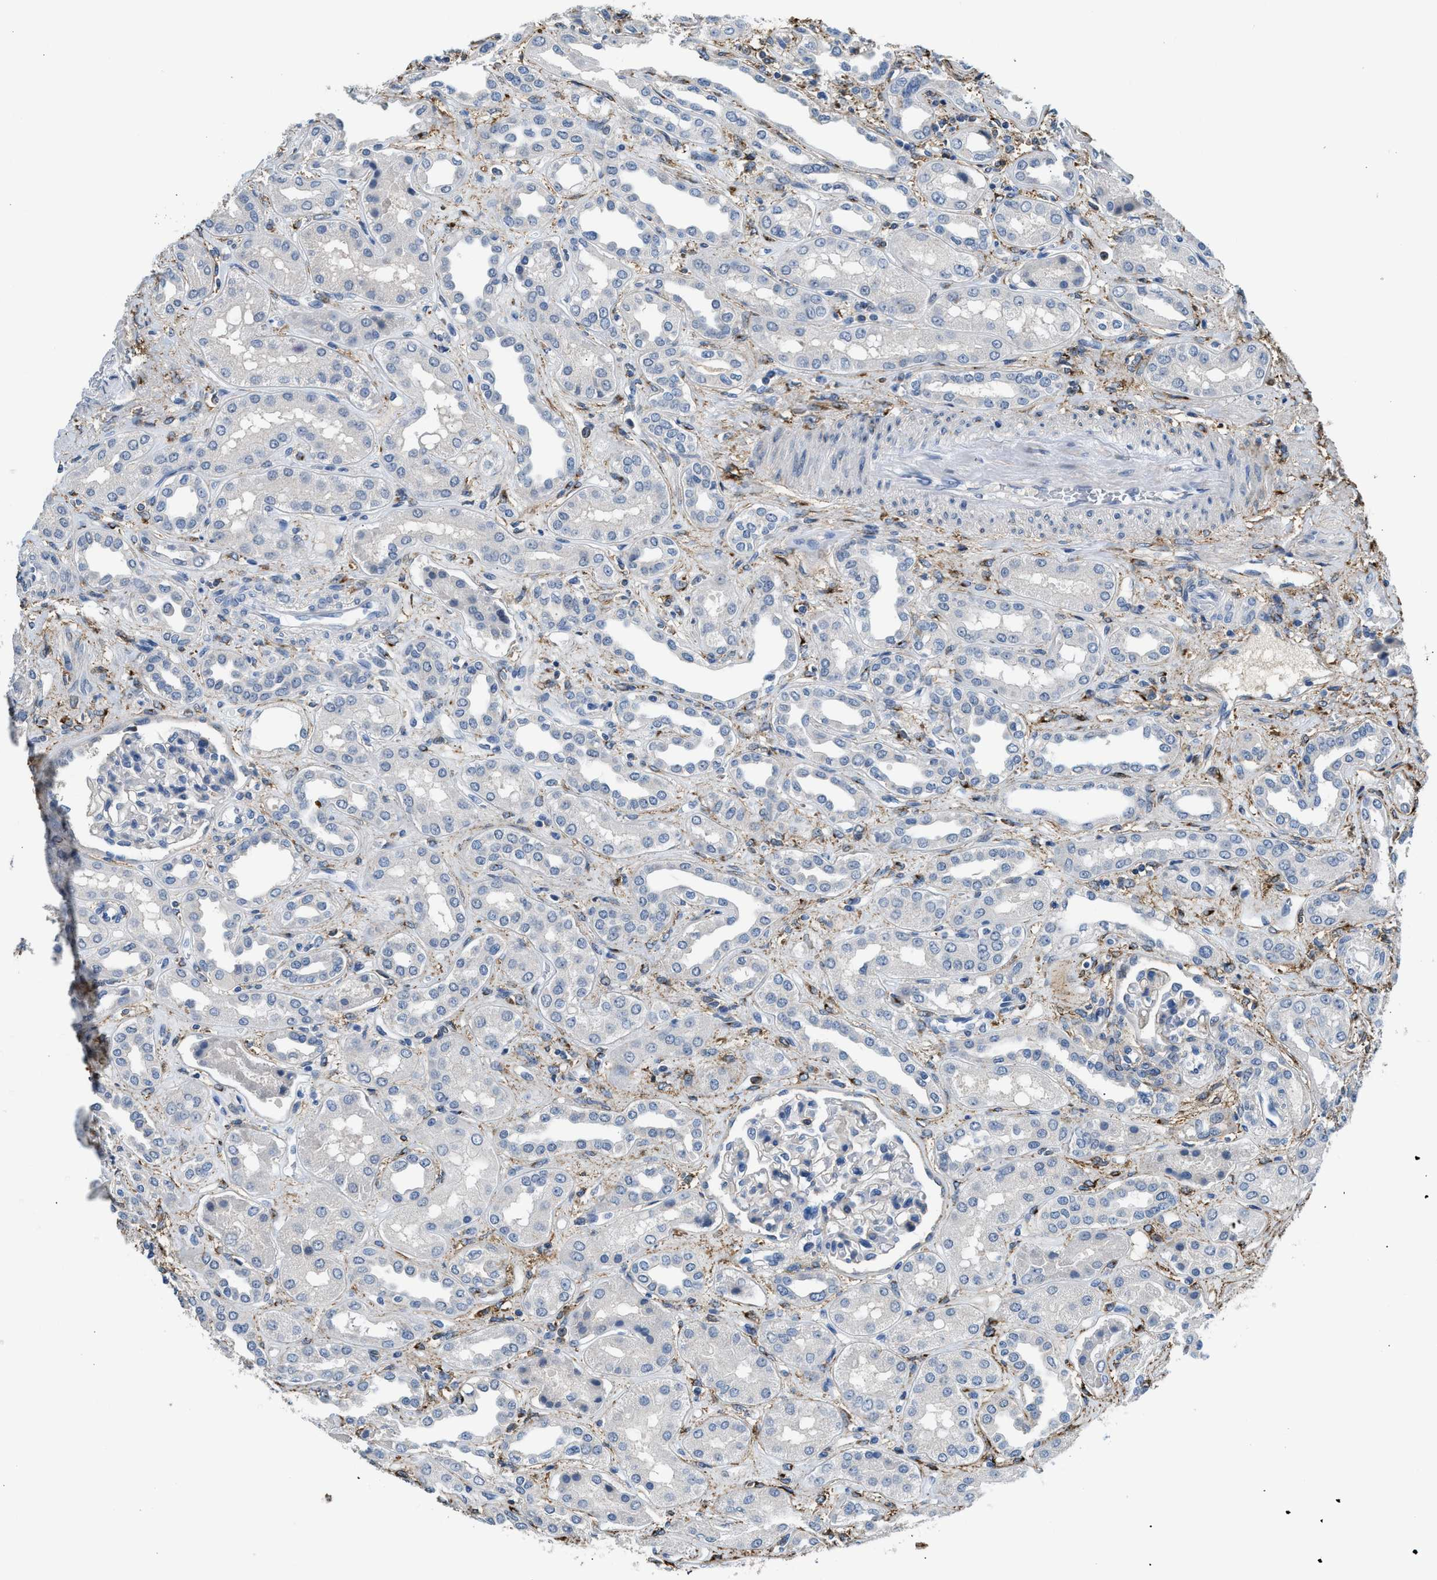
{"staining": {"intensity": "negative", "quantity": "none", "location": "none"}, "tissue": "kidney", "cell_type": "Cells in glomeruli", "image_type": "normal", "snomed": [{"axis": "morphology", "description": "Normal tissue, NOS"}, {"axis": "topography", "description": "Kidney"}], "caption": "This is an immunohistochemistry image of unremarkable kidney. There is no staining in cells in glomeruli.", "gene": "LRP1", "patient": {"sex": "male", "age": 59}}